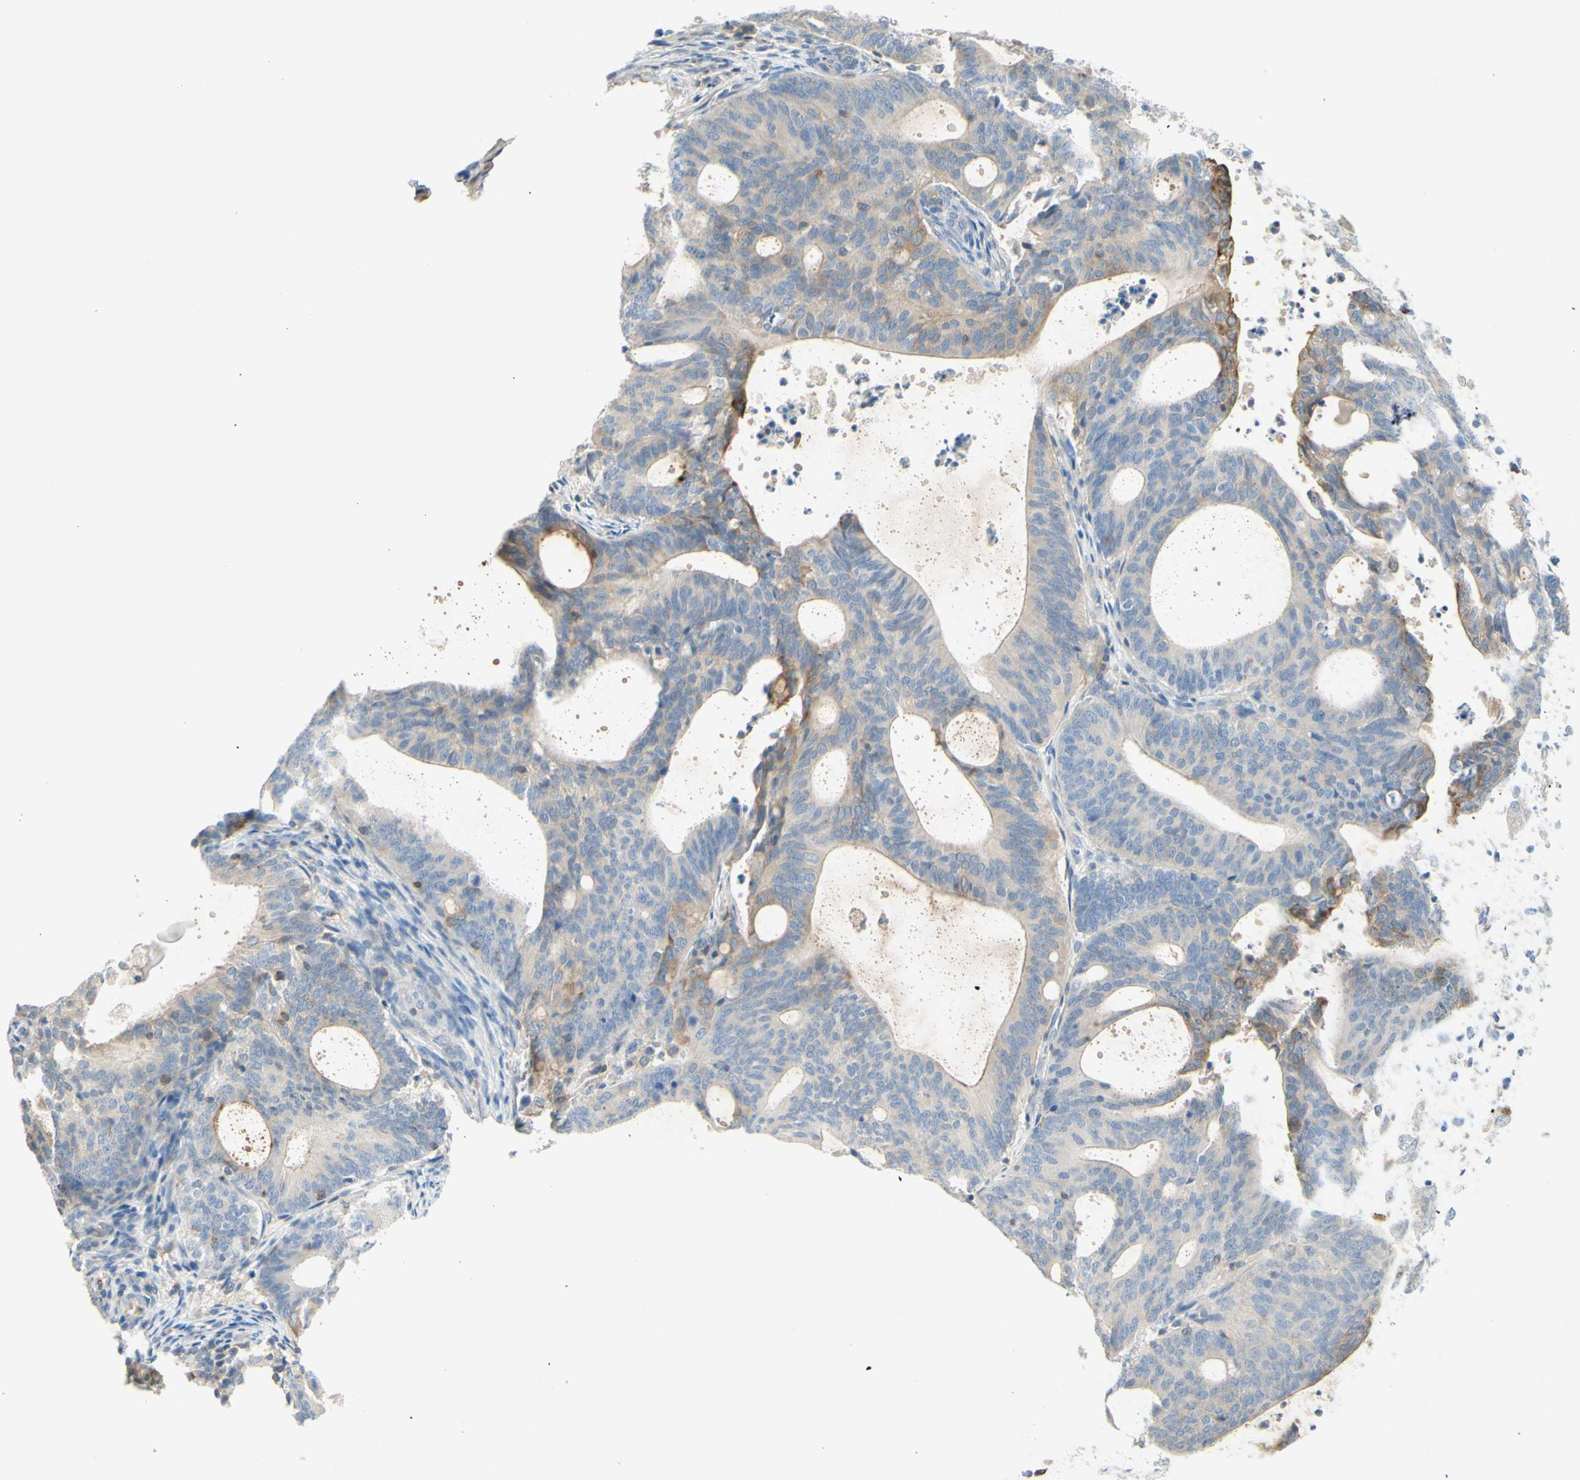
{"staining": {"intensity": "moderate", "quantity": "<25%", "location": "cytoplasmic/membranous"}, "tissue": "endometrial cancer", "cell_type": "Tumor cells", "image_type": "cancer", "snomed": [{"axis": "morphology", "description": "Adenocarcinoma, NOS"}, {"axis": "topography", "description": "Uterus"}], "caption": "Approximately <25% of tumor cells in human endometrial cancer exhibit moderate cytoplasmic/membranous protein expression as visualized by brown immunohistochemical staining.", "gene": "MTM1", "patient": {"sex": "female", "age": 83}}